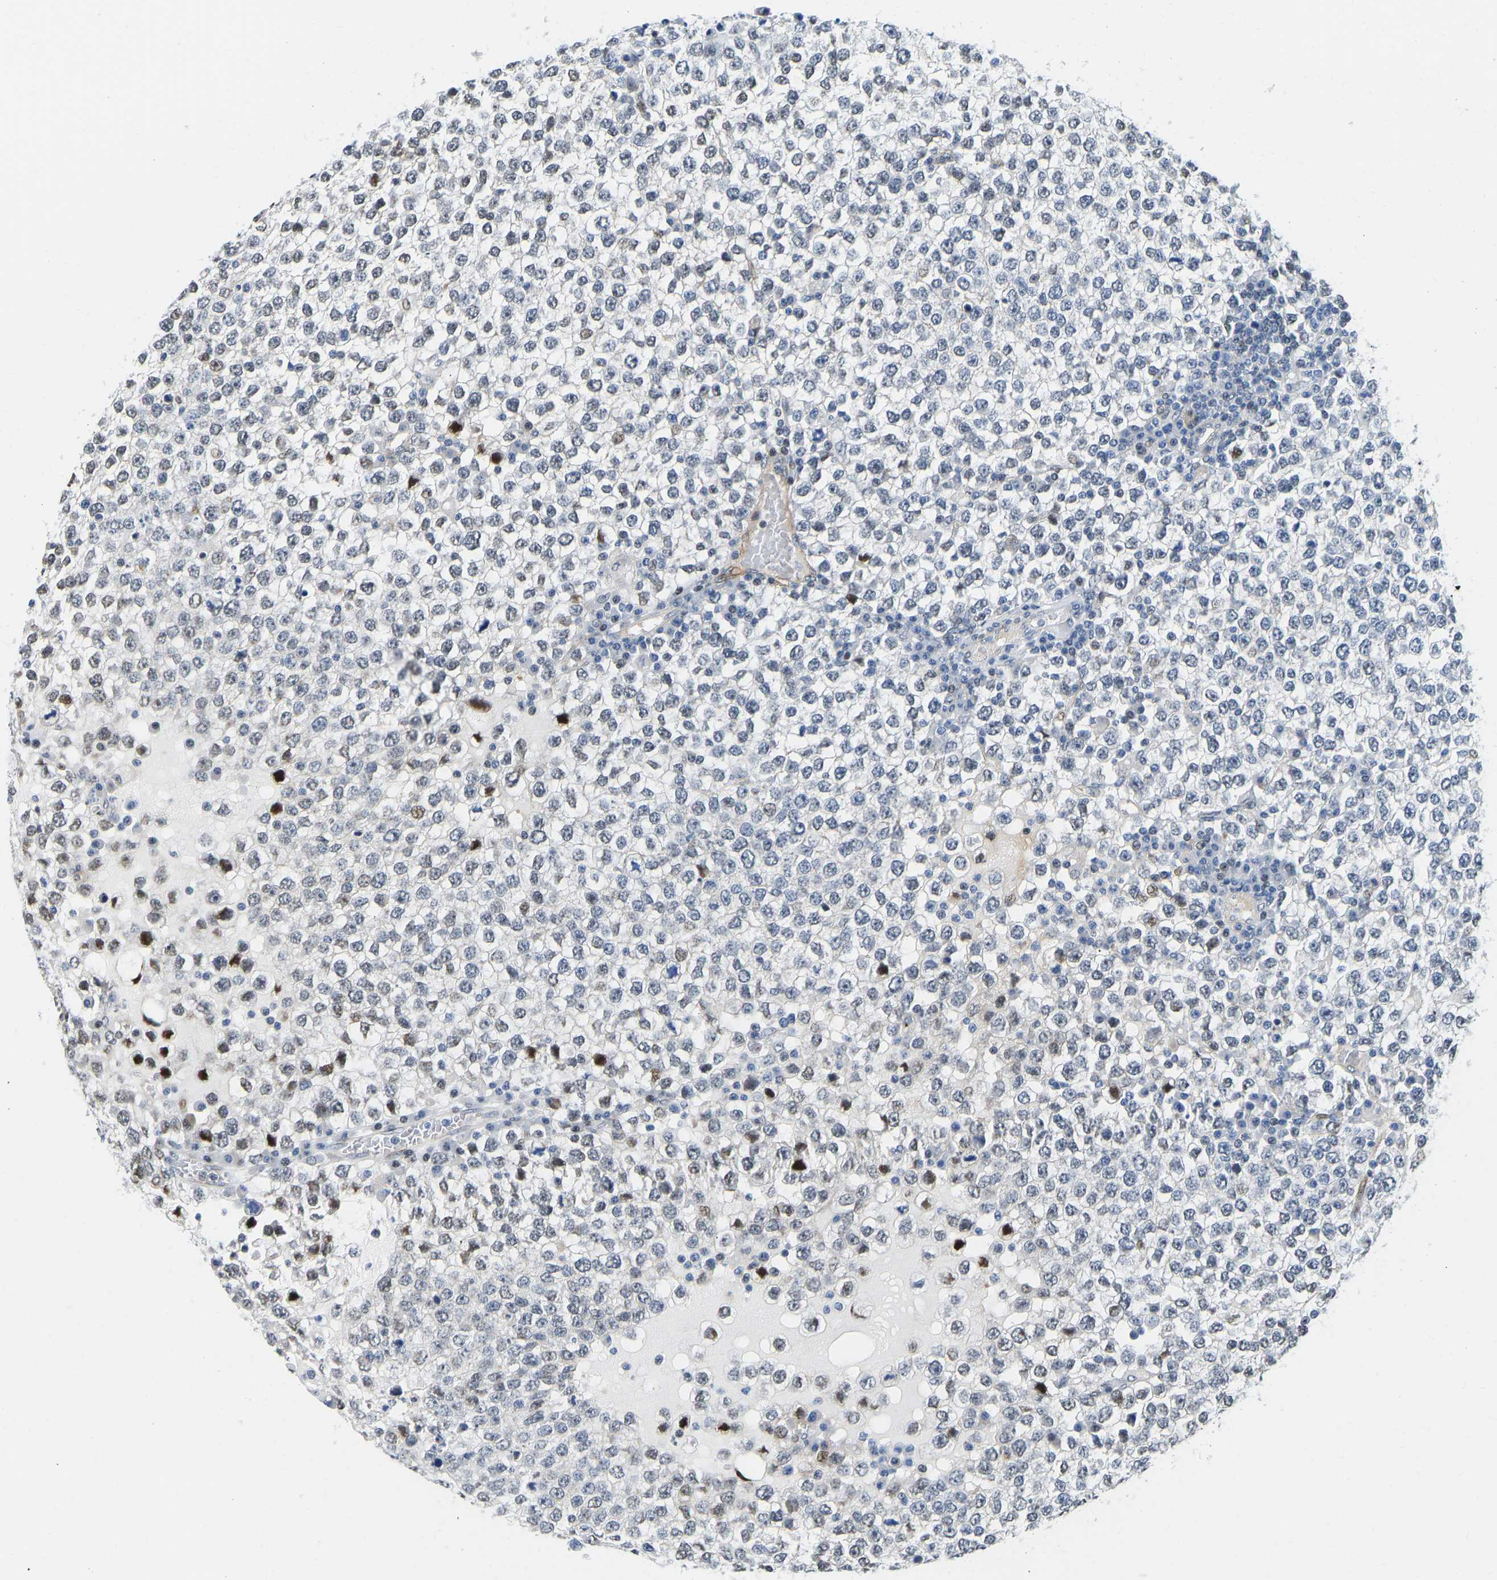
{"staining": {"intensity": "moderate", "quantity": "<25%", "location": "nuclear"}, "tissue": "testis cancer", "cell_type": "Tumor cells", "image_type": "cancer", "snomed": [{"axis": "morphology", "description": "Seminoma, NOS"}, {"axis": "topography", "description": "Testis"}], "caption": "Immunohistochemical staining of testis seminoma displays low levels of moderate nuclear expression in approximately <25% of tumor cells.", "gene": "HDAC5", "patient": {"sex": "male", "age": 65}}